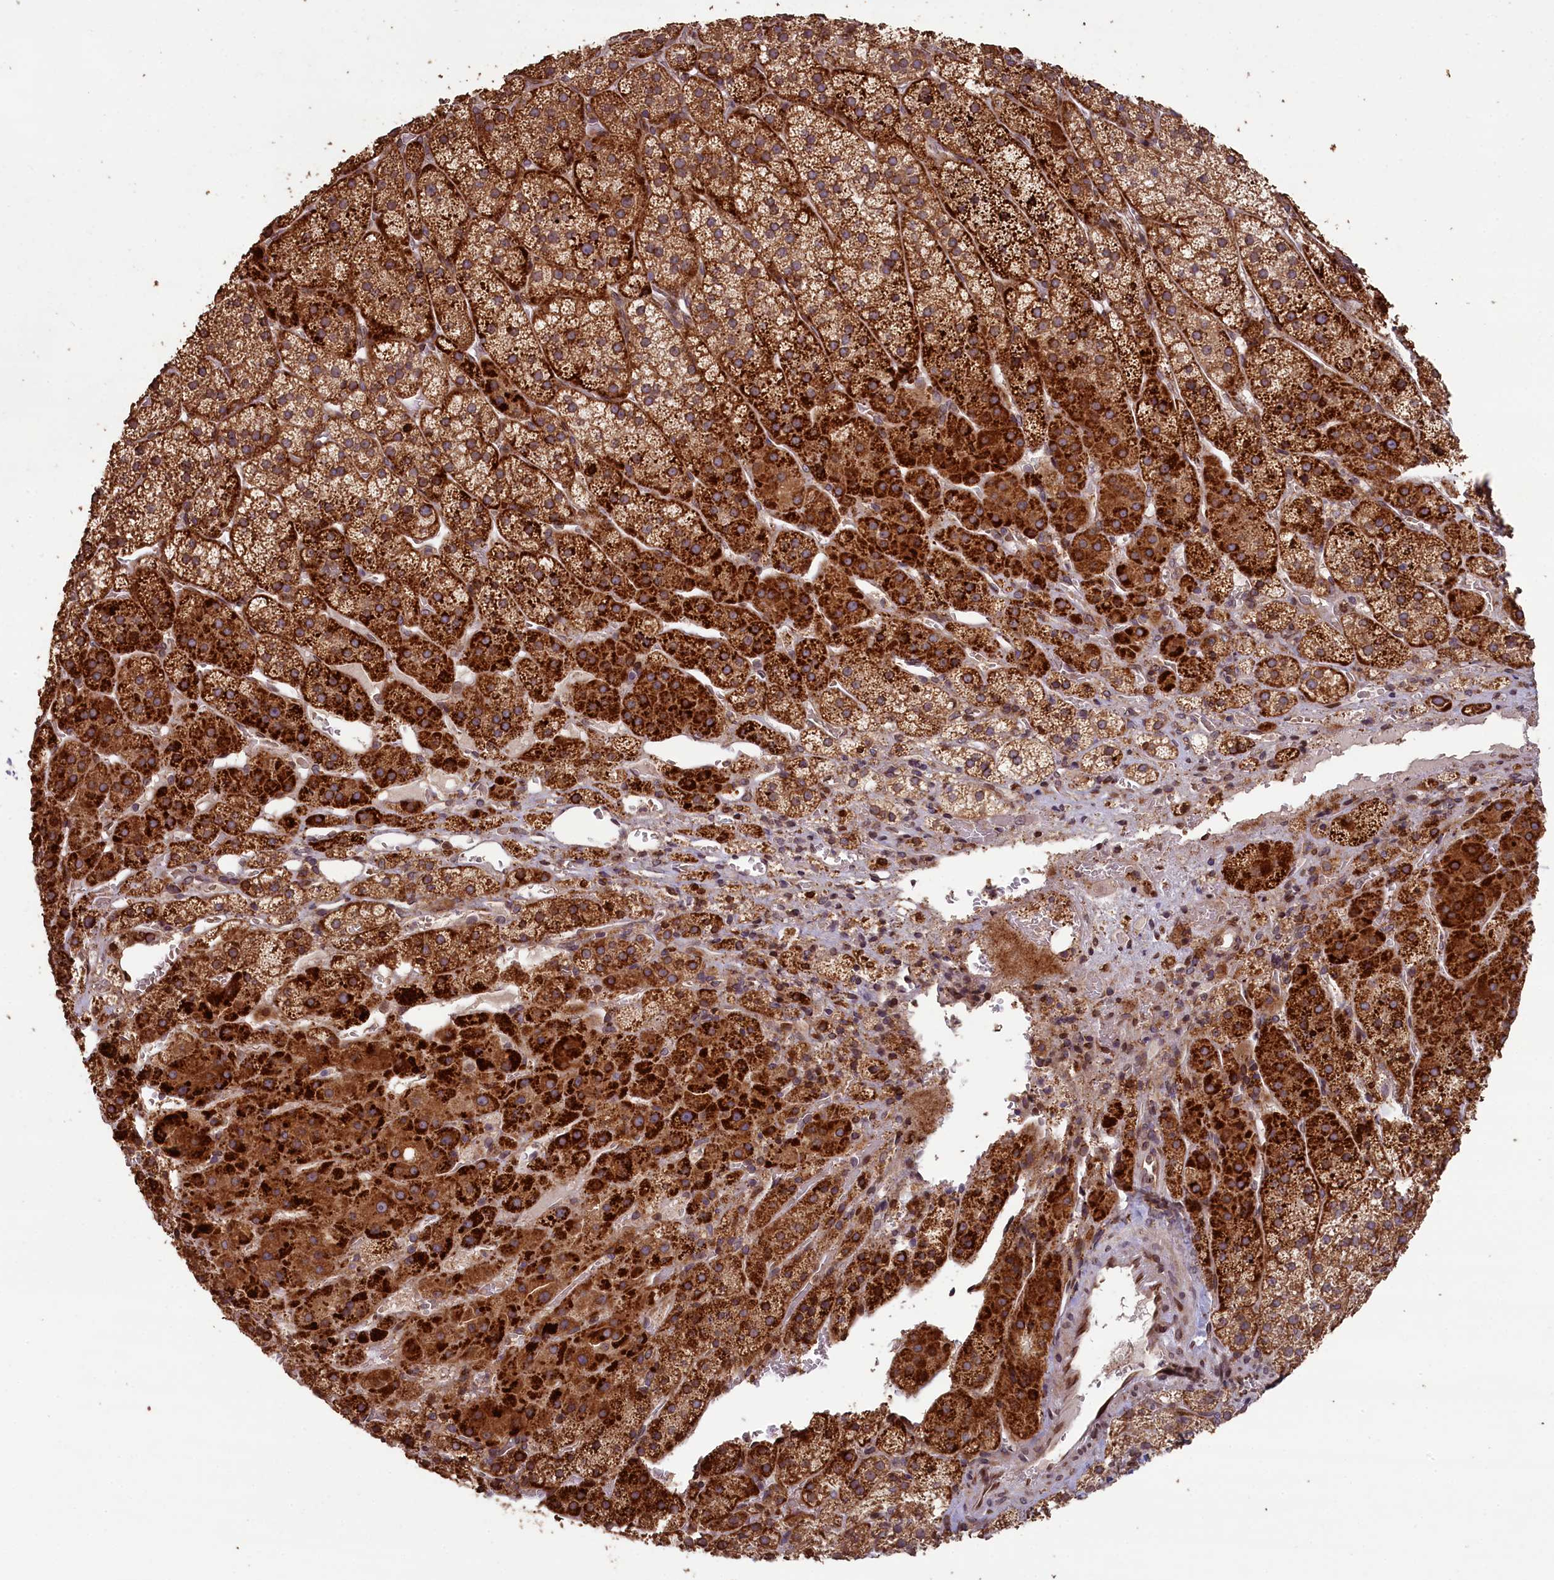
{"staining": {"intensity": "strong", "quantity": "25%-75%", "location": "cytoplasmic/membranous"}, "tissue": "adrenal gland", "cell_type": "Glandular cells", "image_type": "normal", "snomed": [{"axis": "morphology", "description": "Normal tissue, NOS"}, {"axis": "topography", "description": "Adrenal gland"}], "caption": "Immunohistochemical staining of normal adrenal gland displays 25%-75% levels of strong cytoplasmic/membranous protein expression in approximately 25%-75% of glandular cells.", "gene": "SLC38A7", "patient": {"sex": "female", "age": 44}}